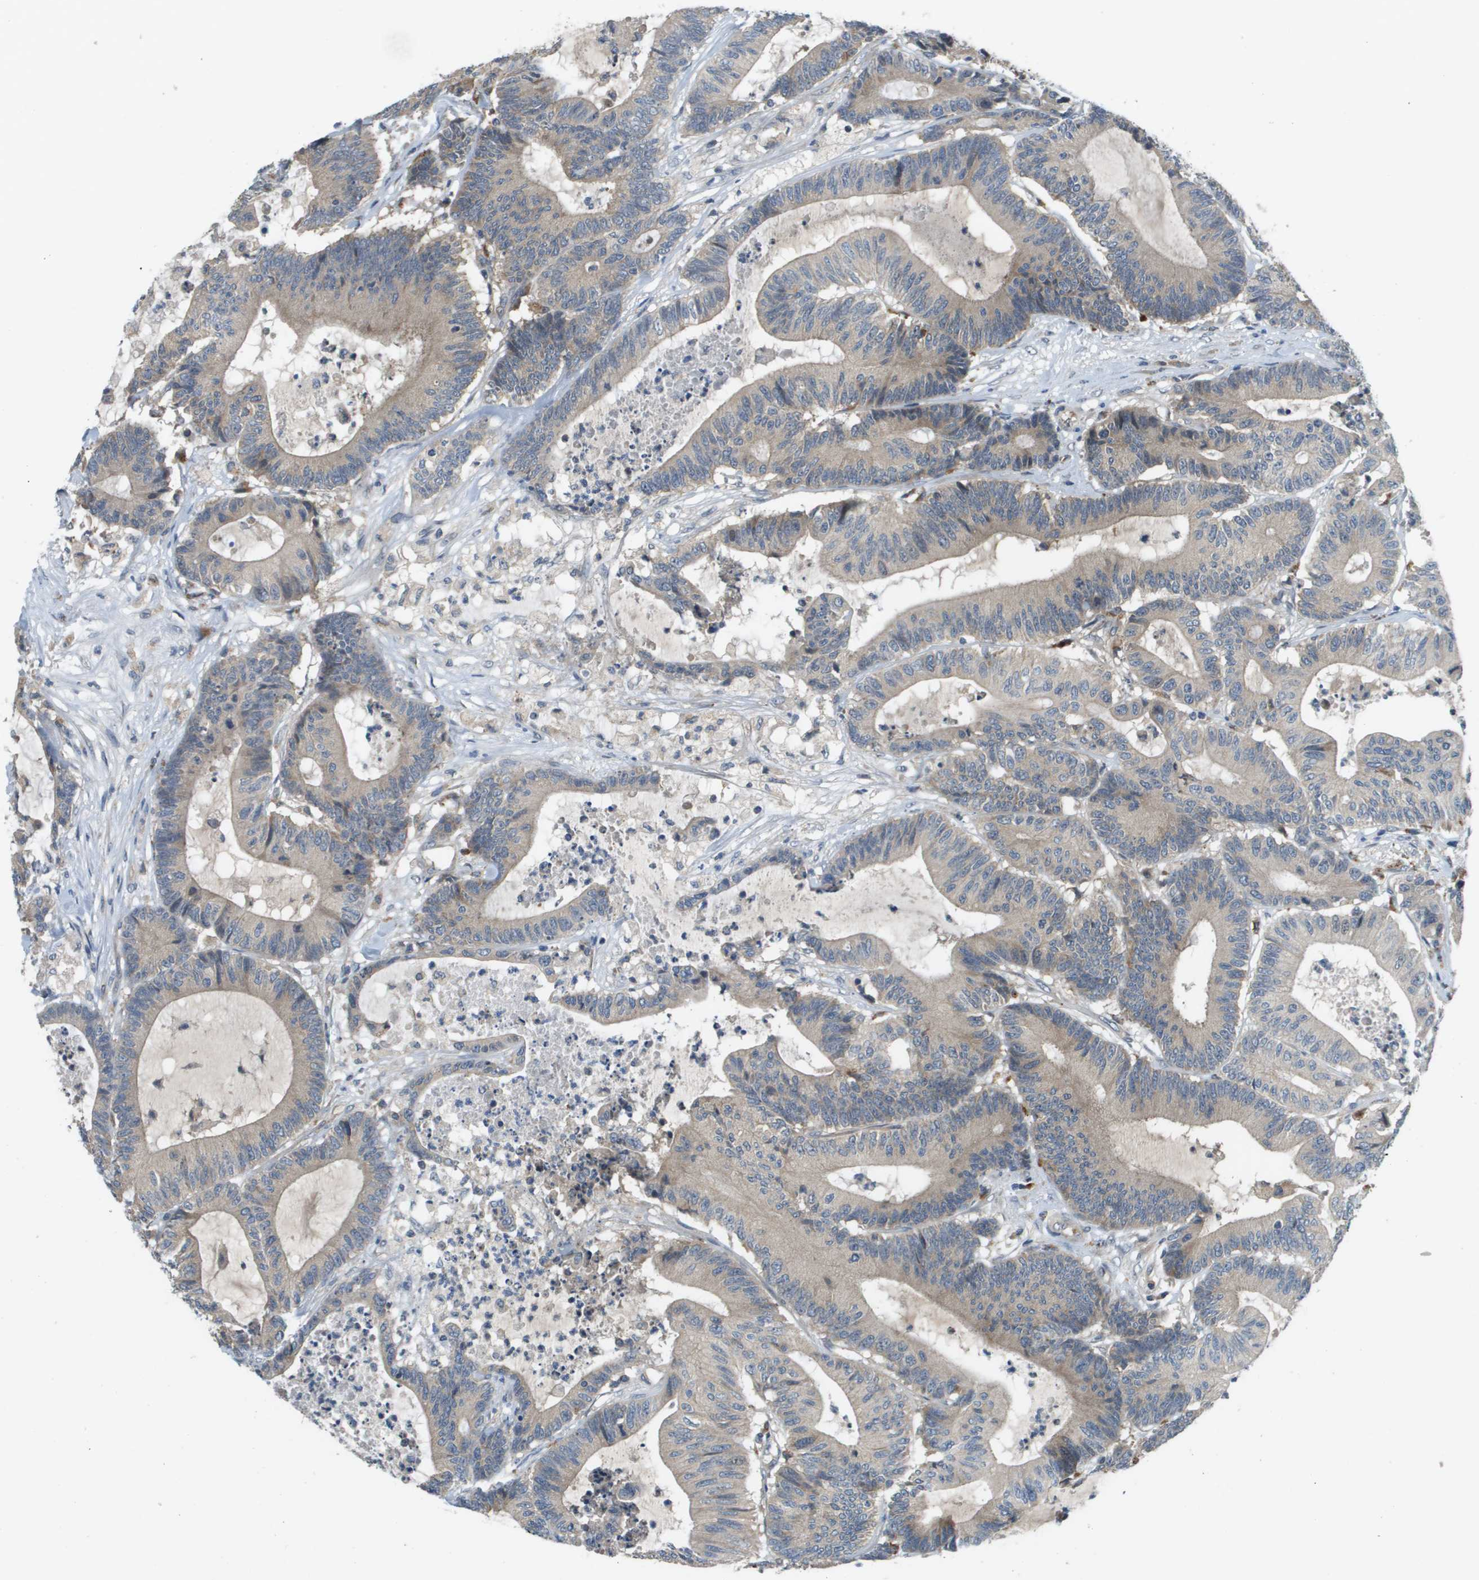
{"staining": {"intensity": "weak", "quantity": "25%-75%", "location": "cytoplasmic/membranous"}, "tissue": "colorectal cancer", "cell_type": "Tumor cells", "image_type": "cancer", "snomed": [{"axis": "morphology", "description": "Adenocarcinoma, NOS"}, {"axis": "topography", "description": "Colon"}], "caption": "Weak cytoplasmic/membranous positivity is present in about 25%-75% of tumor cells in colorectal adenocarcinoma.", "gene": "SLC25A20", "patient": {"sex": "female", "age": 84}}